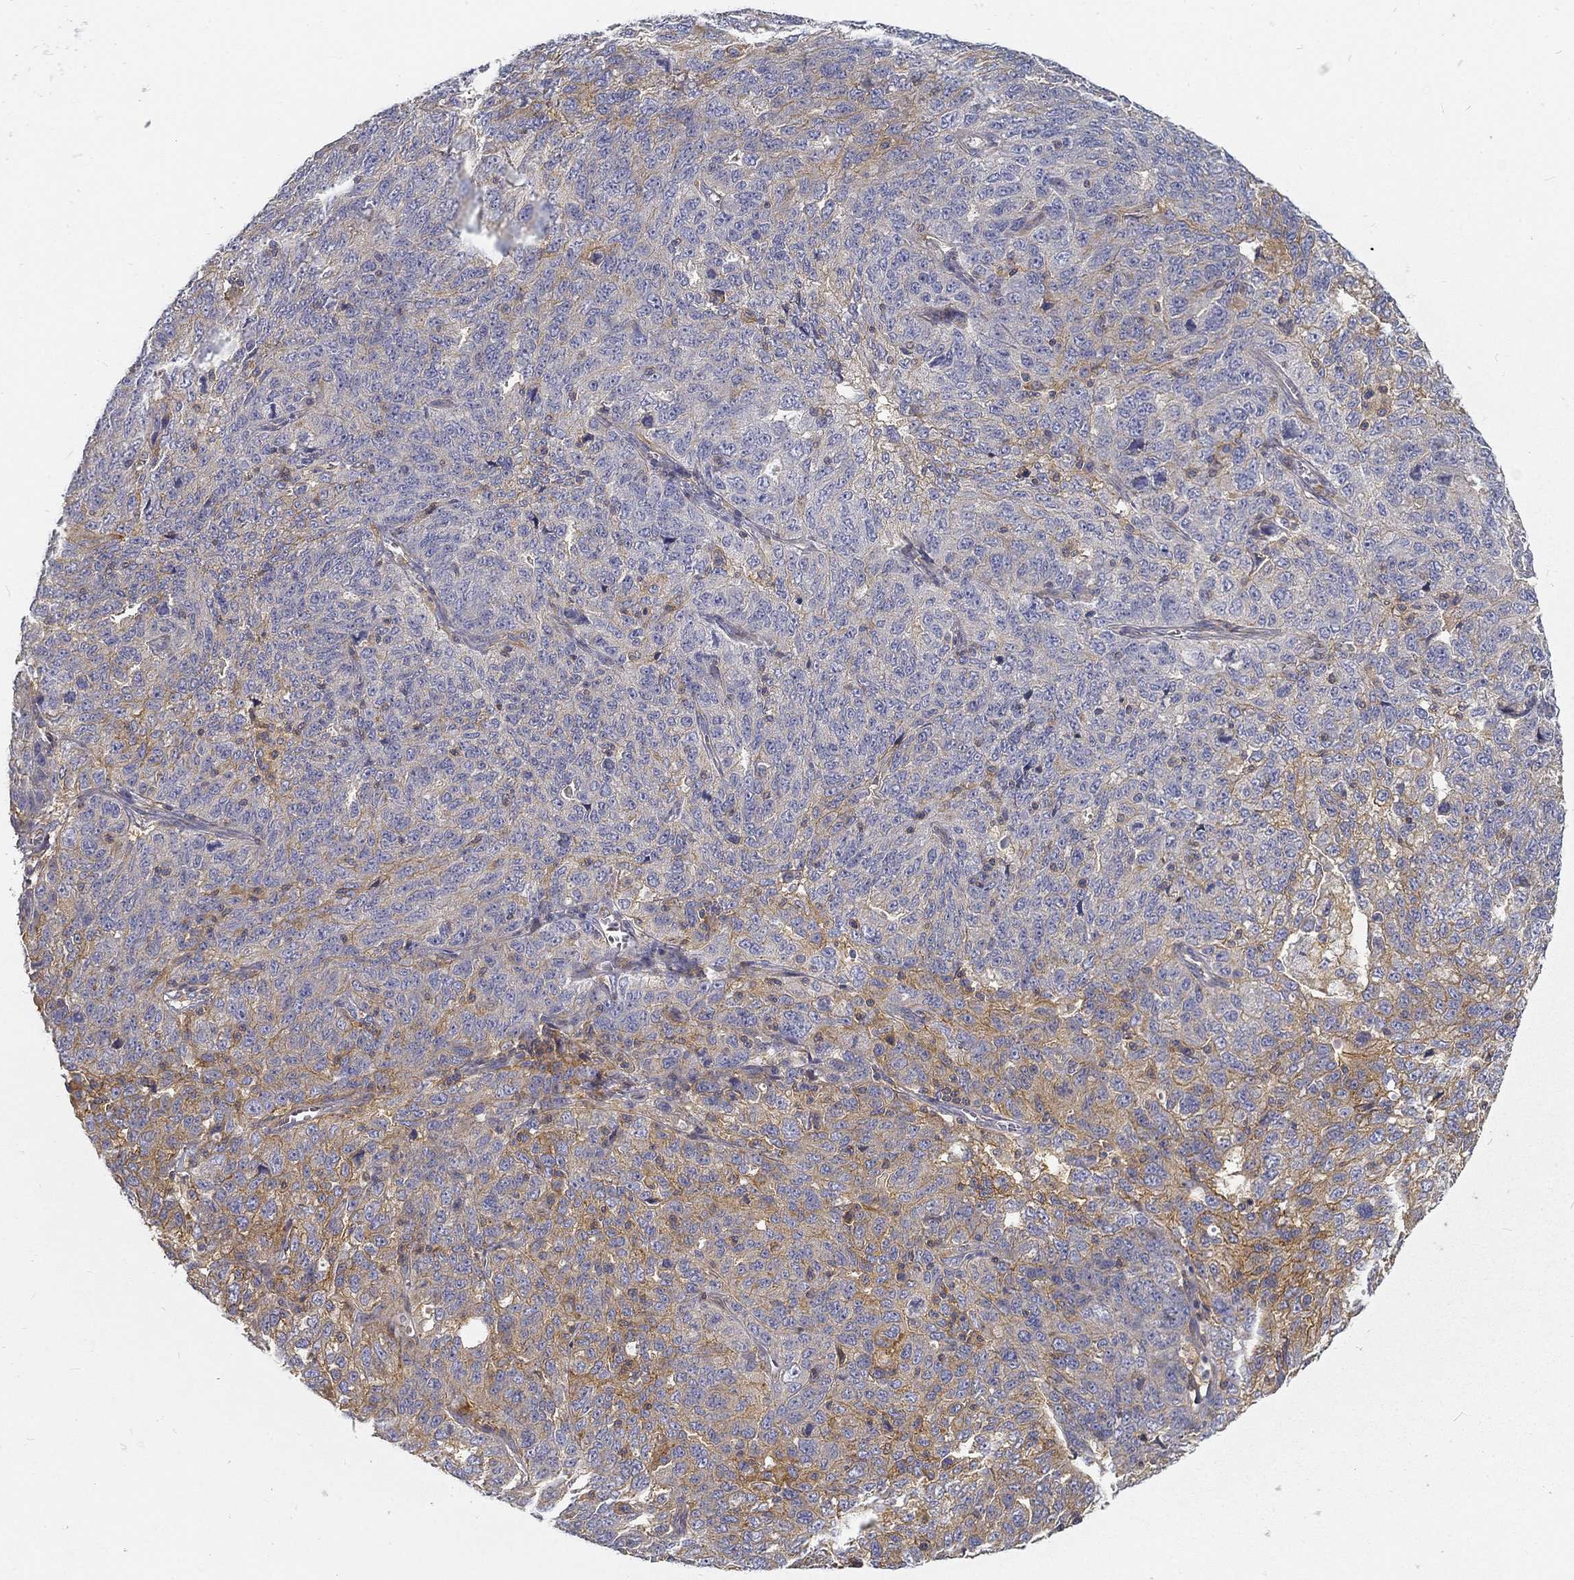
{"staining": {"intensity": "moderate", "quantity": "25%-75%", "location": "cytoplasmic/membranous"}, "tissue": "ovarian cancer", "cell_type": "Tumor cells", "image_type": "cancer", "snomed": [{"axis": "morphology", "description": "Cystadenocarcinoma, serous, NOS"}, {"axis": "topography", "description": "Ovary"}], "caption": "Protein analysis of ovarian cancer (serous cystadenocarcinoma) tissue demonstrates moderate cytoplasmic/membranous staining in approximately 25%-75% of tumor cells.", "gene": "MTMR11", "patient": {"sex": "female", "age": 71}}